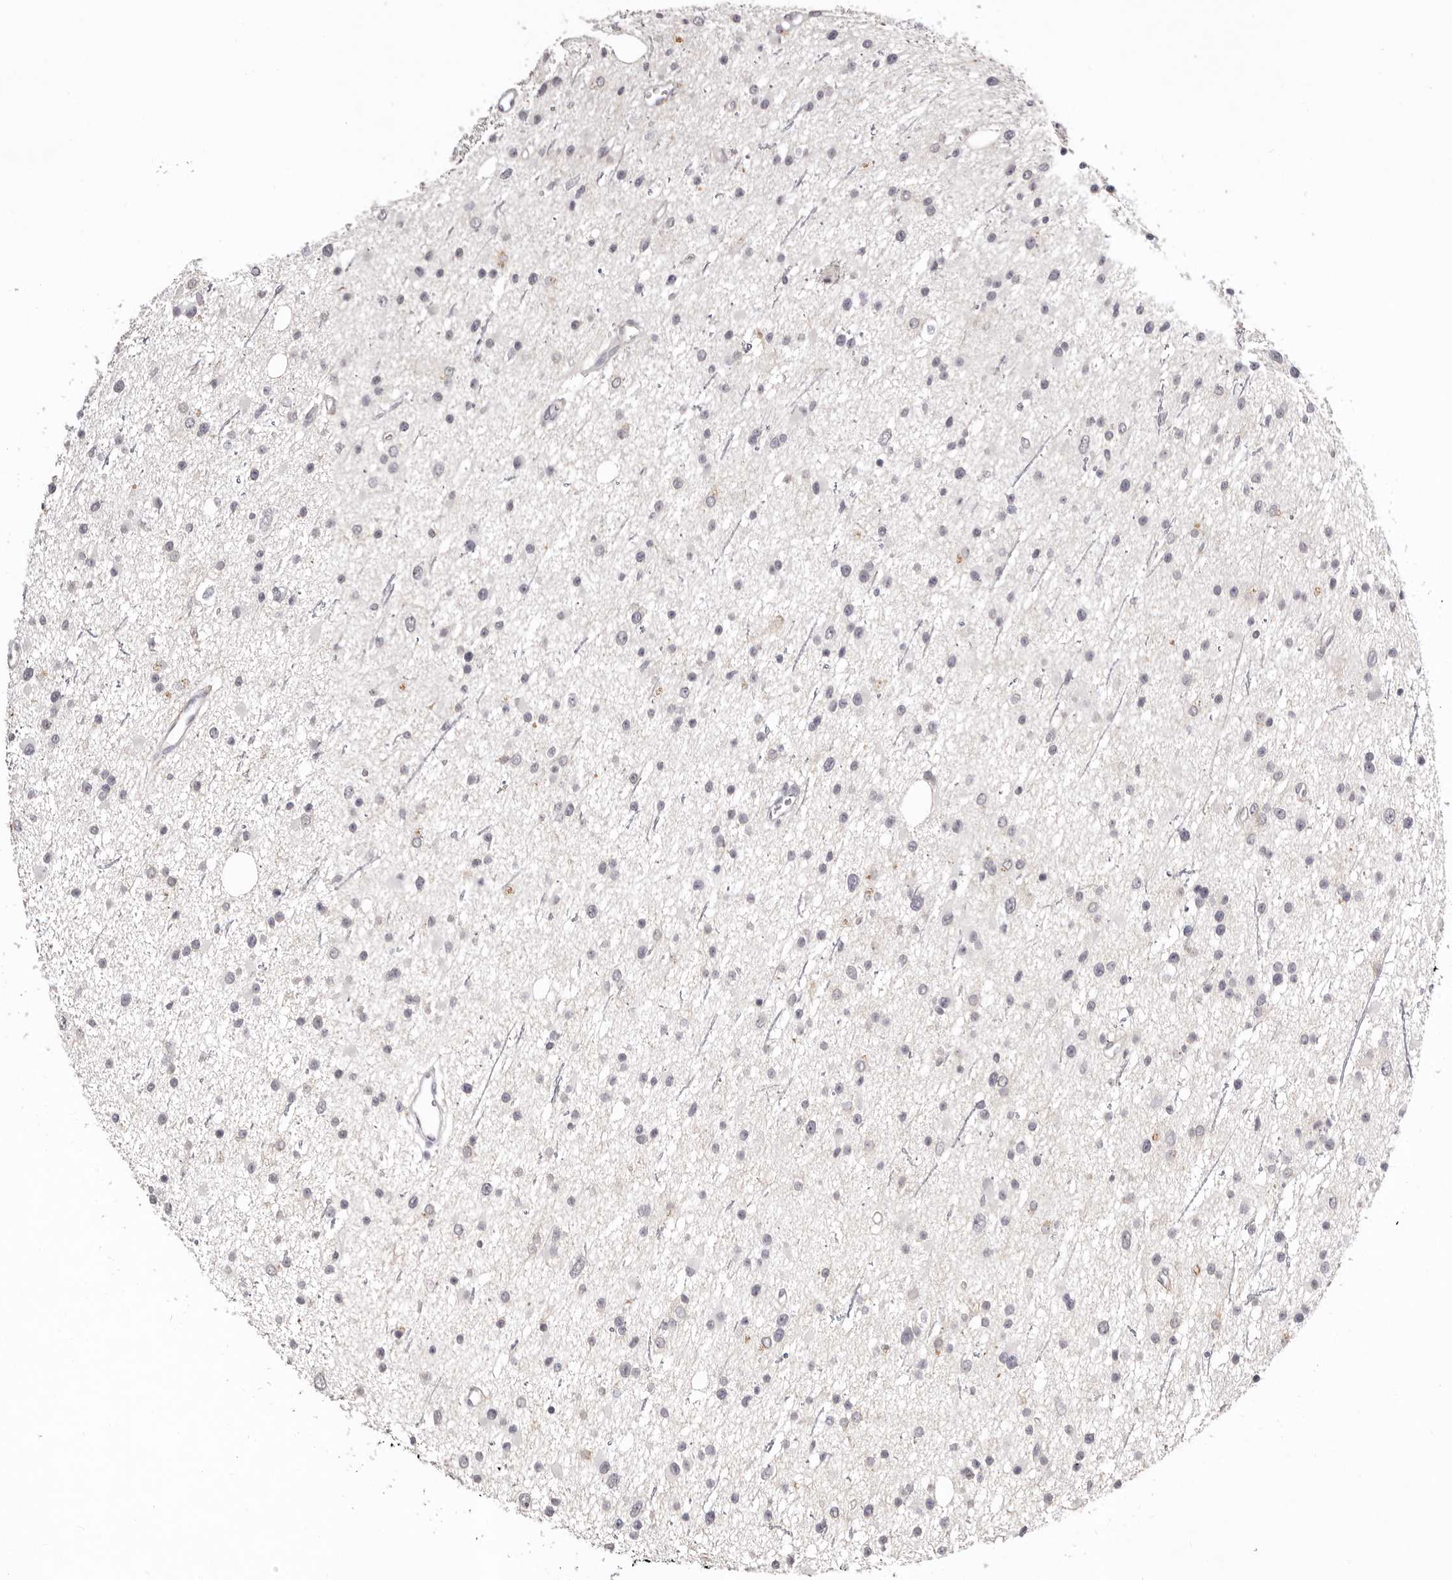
{"staining": {"intensity": "negative", "quantity": "none", "location": "none"}, "tissue": "glioma", "cell_type": "Tumor cells", "image_type": "cancer", "snomed": [{"axis": "morphology", "description": "Glioma, malignant, Low grade"}, {"axis": "topography", "description": "Cerebral cortex"}], "caption": "Micrograph shows no protein expression in tumor cells of glioma tissue. The staining is performed using DAB (3,3'-diaminobenzidine) brown chromogen with nuclei counter-stained in using hematoxylin.", "gene": "PCDHB6", "patient": {"sex": "female", "age": 39}}